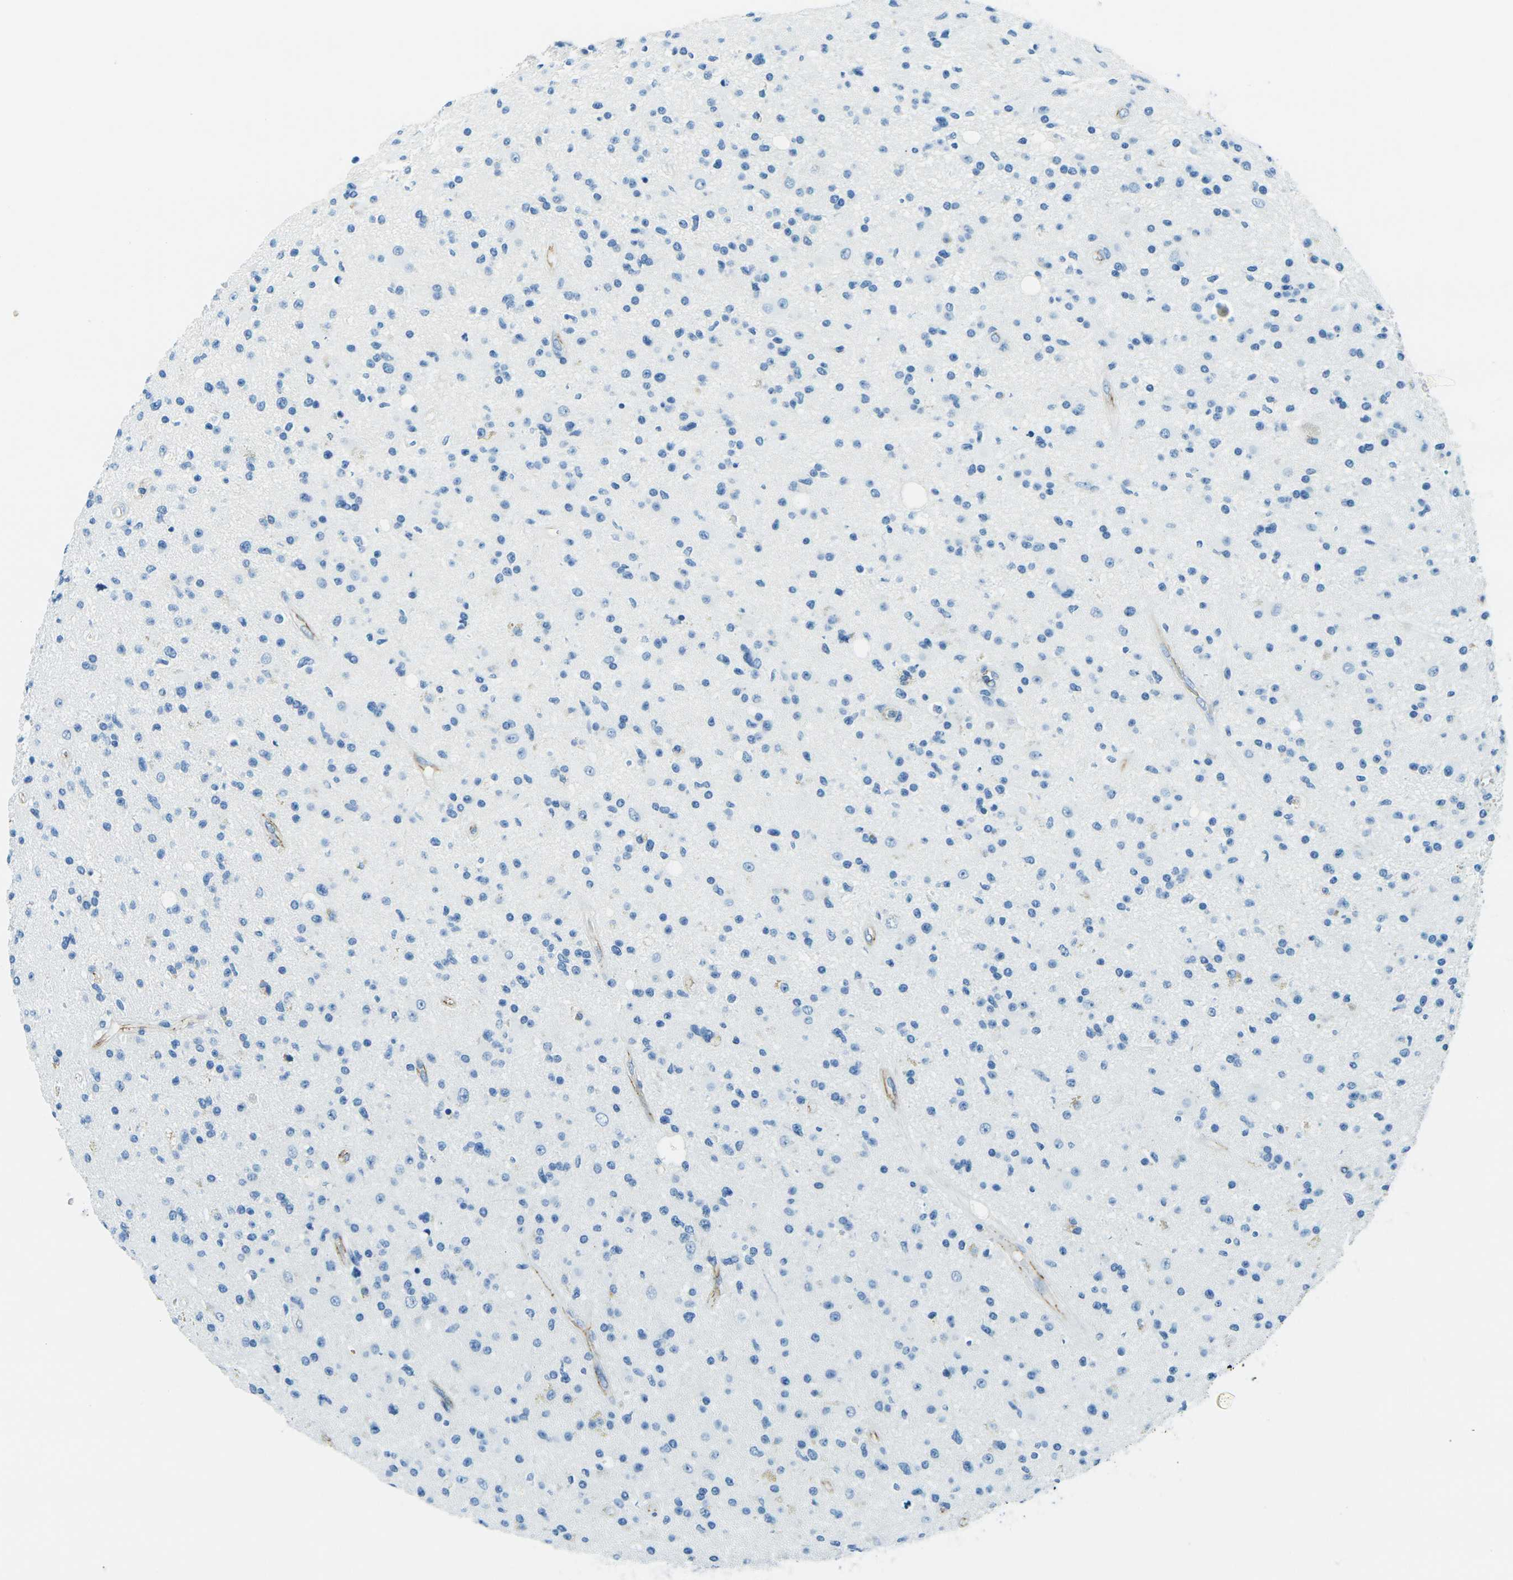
{"staining": {"intensity": "negative", "quantity": "none", "location": "none"}, "tissue": "glioma", "cell_type": "Tumor cells", "image_type": "cancer", "snomed": [{"axis": "morphology", "description": "Glioma, malignant, High grade"}, {"axis": "topography", "description": "Brain"}], "caption": "The photomicrograph shows no significant expression in tumor cells of glioma.", "gene": "OCLN", "patient": {"sex": "male", "age": 33}}